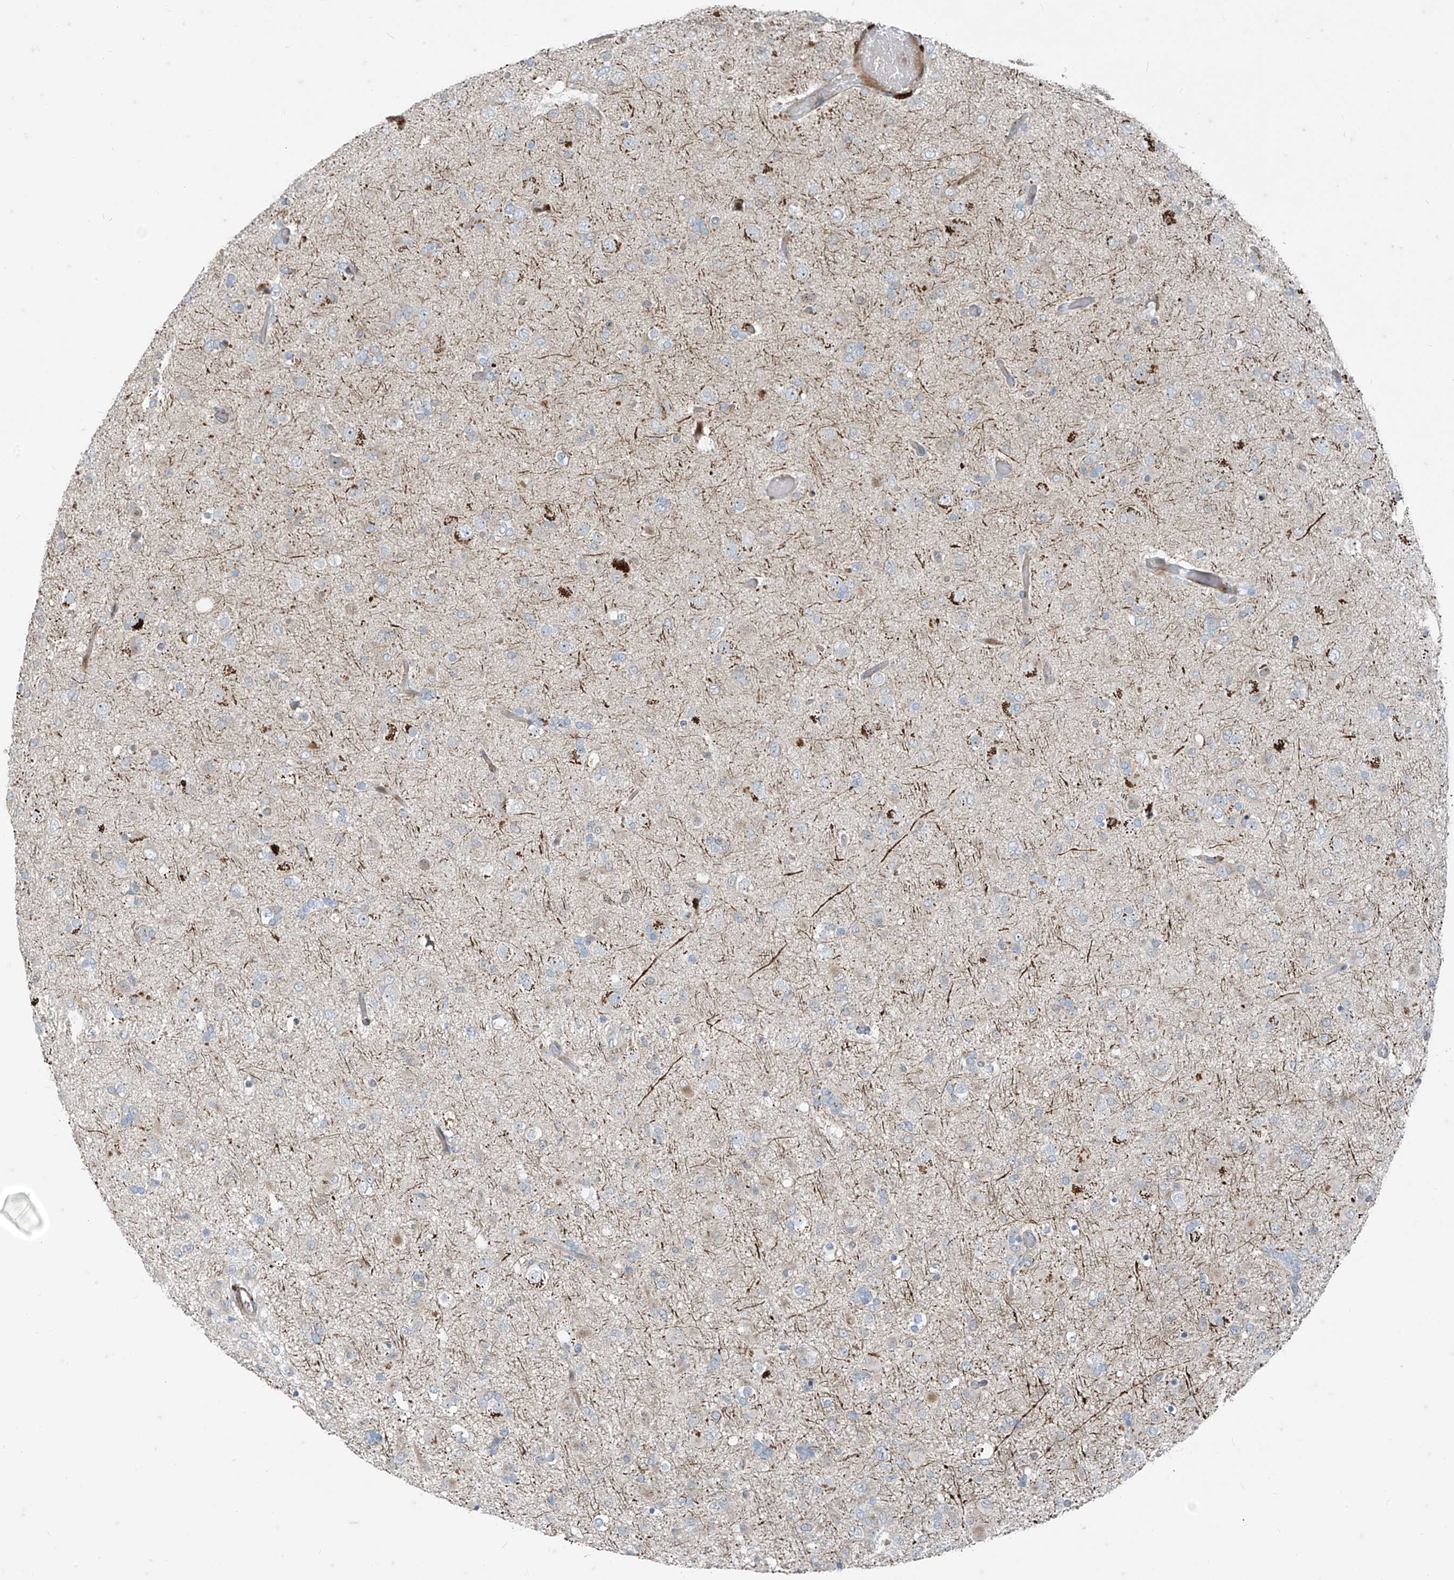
{"staining": {"intensity": "negative", "quantity": "none", "location": "none"}, "tissue": "glioma", "cell_type": "Tumor cells", "image_type": "cancer", "snomed": [{"axis": "morphology", "description": "Glioma, malignant, Low grade"}, {"axis": "topography", "description": "Brain"}], "caption": "The photomicrograph exhibits no staining of tumor cells in malignant low-grade glioma.", "gene": "PPCS", "patient": {"sex": "male", "age": 65}}